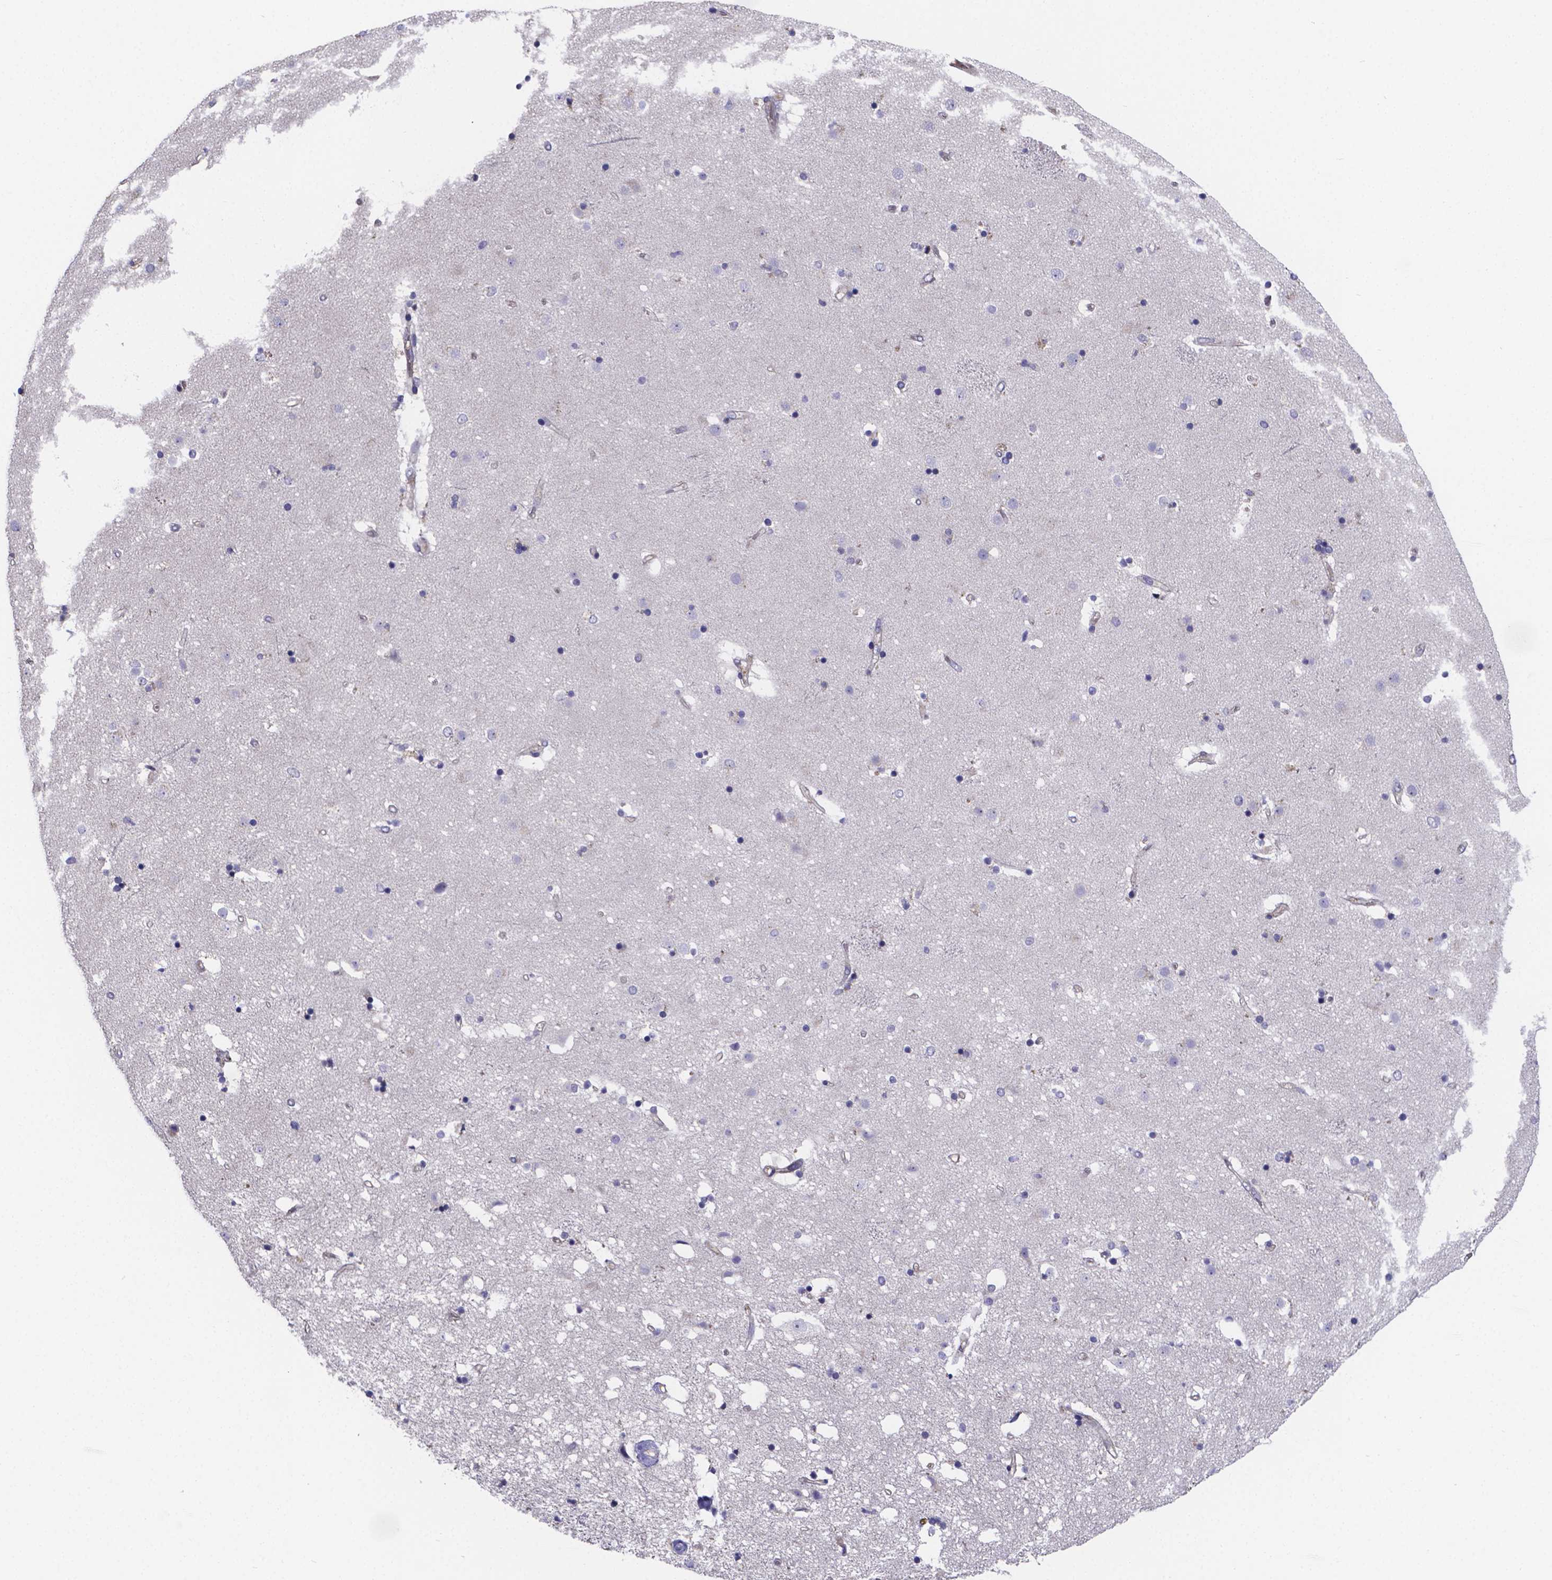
{"staining": {"intensity": "negative", "quantity": "none", "location": "none"}, "tissue": "caudate", "cell_type": "Glial cells", "image_type": "normal", "snomed": [{"axis": "morphology", "description": "Normal tissue, NOS"}, {"axis": "topography", "description": "Lateral ventricle wall"}], "caption": "There is no significant positivity in glial cells of caudate. The staining was performed using DAB to visualize the protein expression in brown, while the nuclei were stained in blue with hematoxylin (Magnification: 20x).", "gene": "SFRP4", "patient": {"sex": "female", "age": 71}}